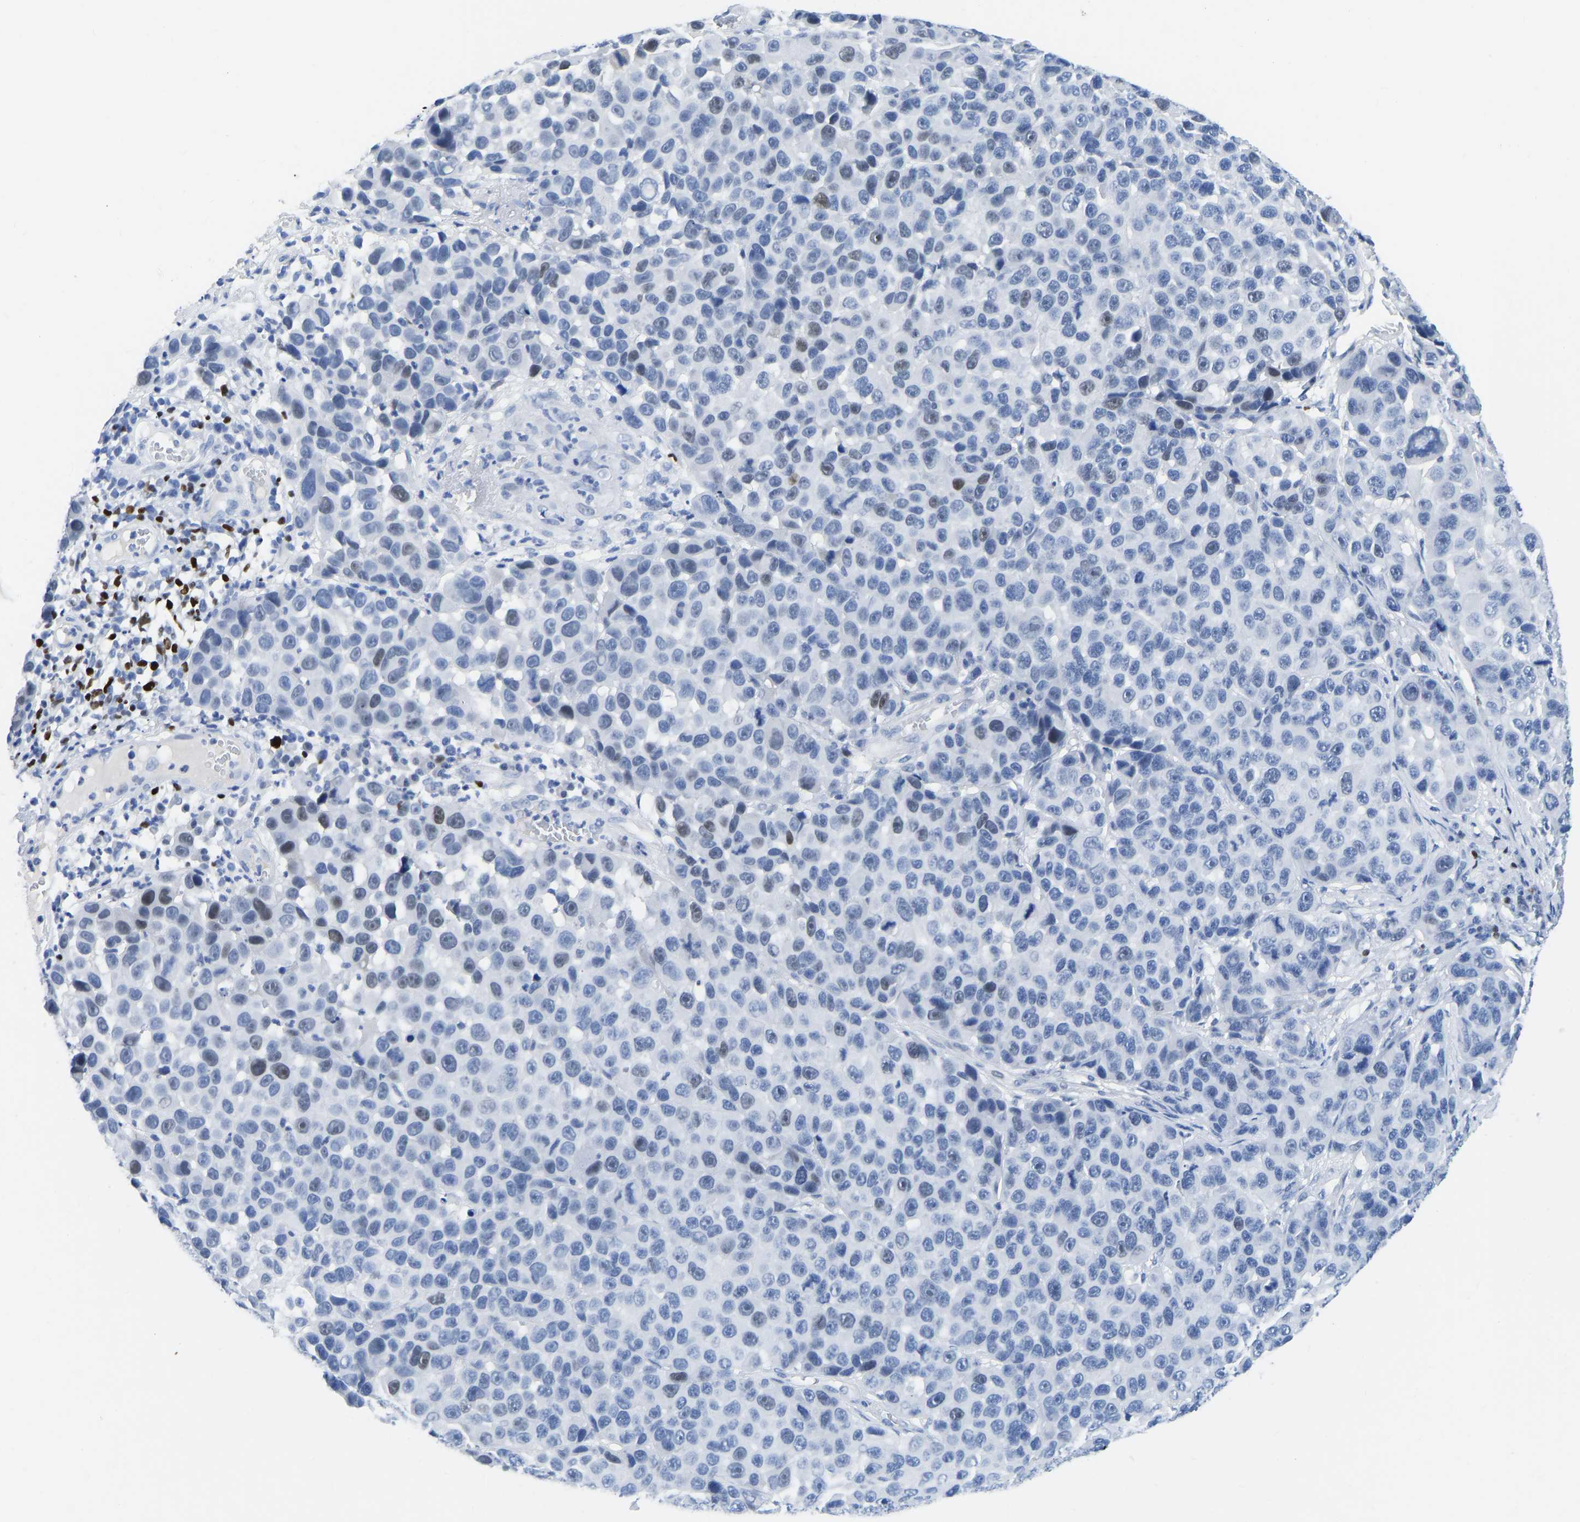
{"staining": {"intensity": "moderate", "quantity": "<25%", "location": "nuclear"}, "tissue": "melanoma", "cell_type": "Tumor cells", "image_type": "cancer", "snomed": [{"axis": "morphology", "description": "Malignant melanoma, NOS"}, {"axis": "topography", "description": "Skin"}], "caption": "High-power microscopy captured an immunohistochemistry photomicrograph of melanoma, revealing moderate nuclear staining in approximately <25% of tumor cells. The staining was performed using DAB (3,3'-diaminobenzidine) to visualize the protein expression in brown, while the nuclei were stained in blue with hematoxylin (Magnification: 20x).", "gene": "TCF7", "patient": {"sex": "male", "age": 53}}